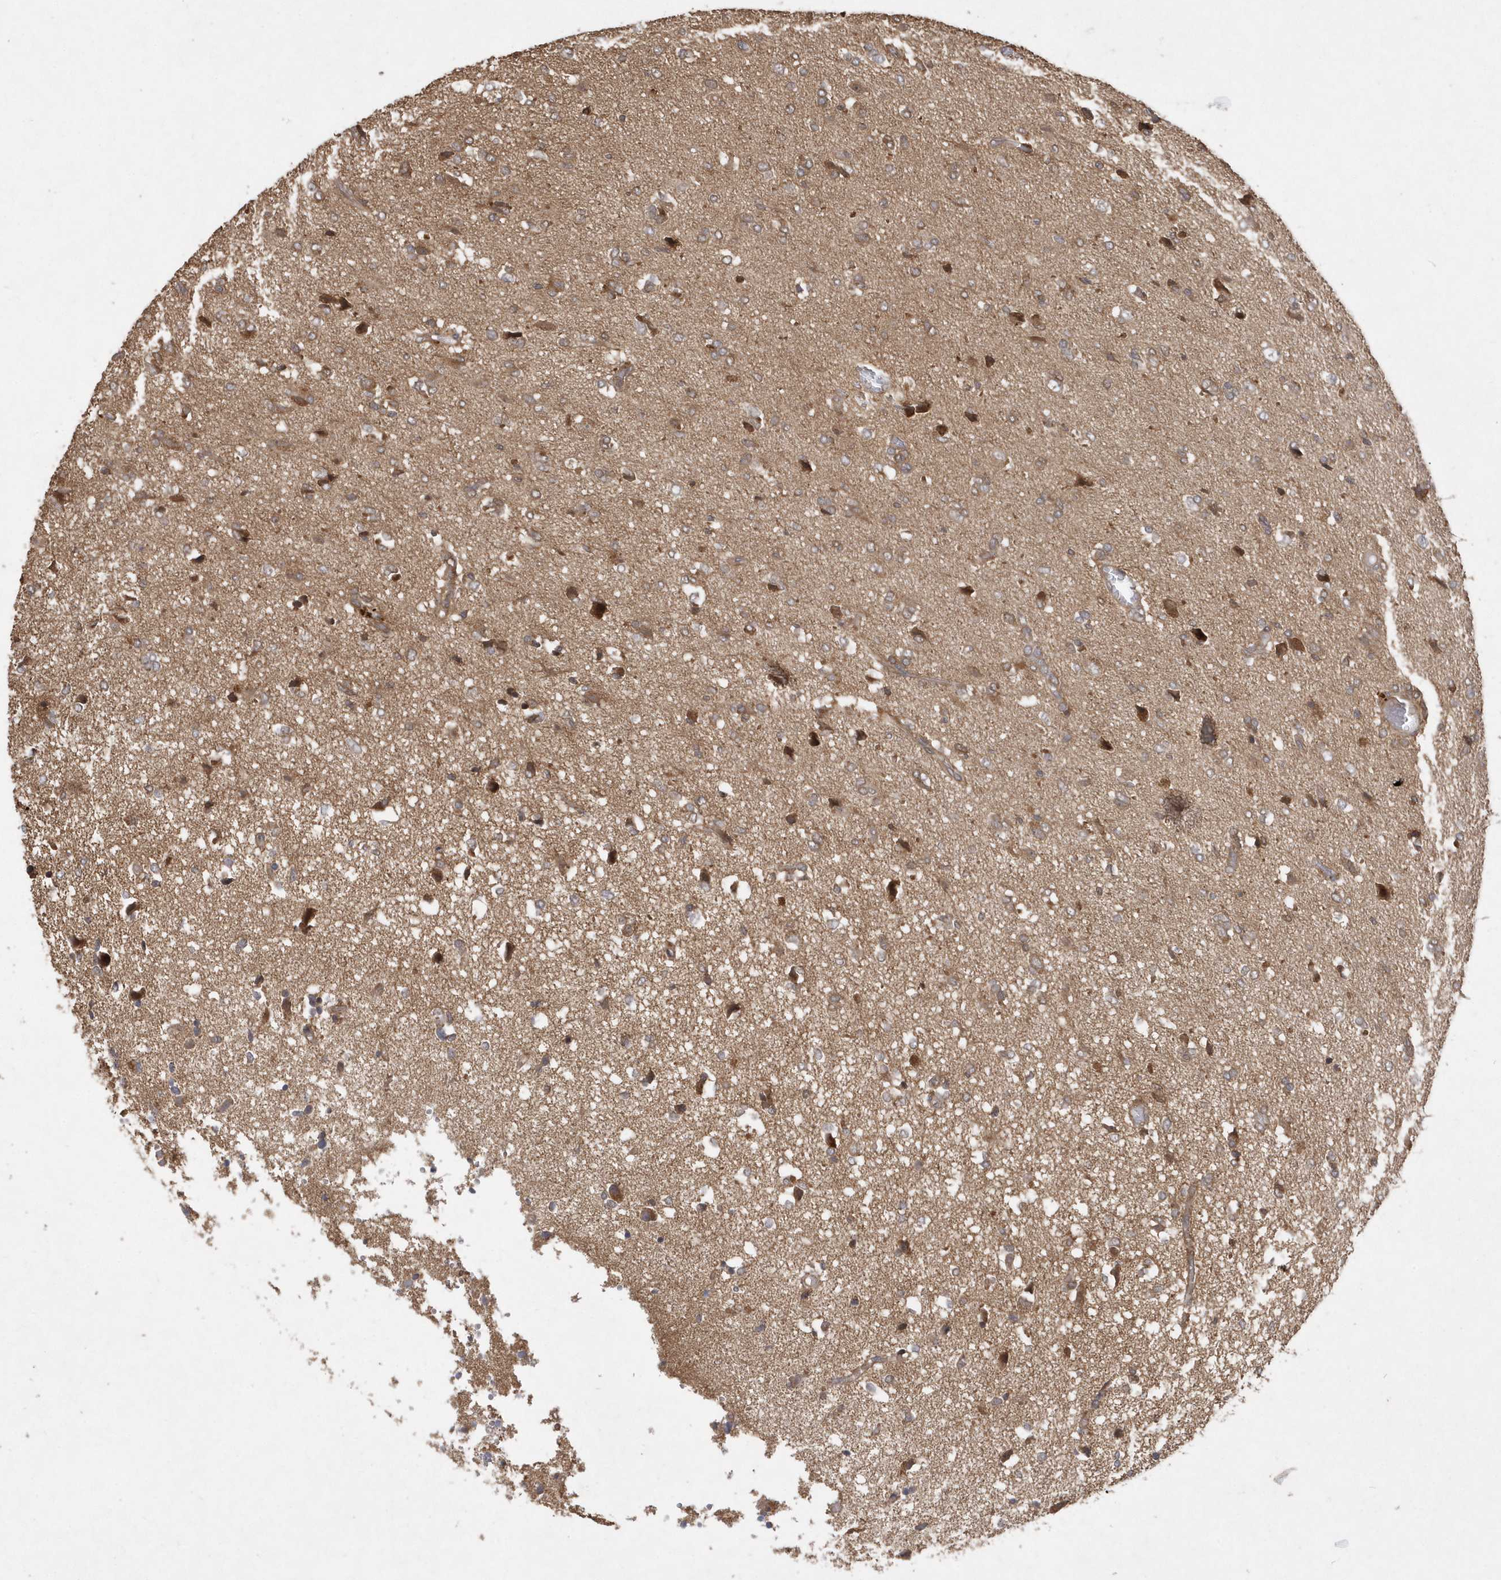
{"staining": {"intensity": "moderate", "quantity": ">75%", "location": "cytoplasmic/membranous"}, "tissue": "glioma", "cell_type": "Tumor cells", "image_type": "cancer", "snomed": [{"axis": "morphology", "description": "Glioma, malignant, High grade"}, {"axis": "topography", "description": "Brain"}], "caption": "This is a micrograph of IHC staining of malignant high-grade glioma, which shows moderate staining in the cytoplasmic/membranous of tumor cells.", "gene": "GFM2", "patient": {"sex": "female", "age": 59}}